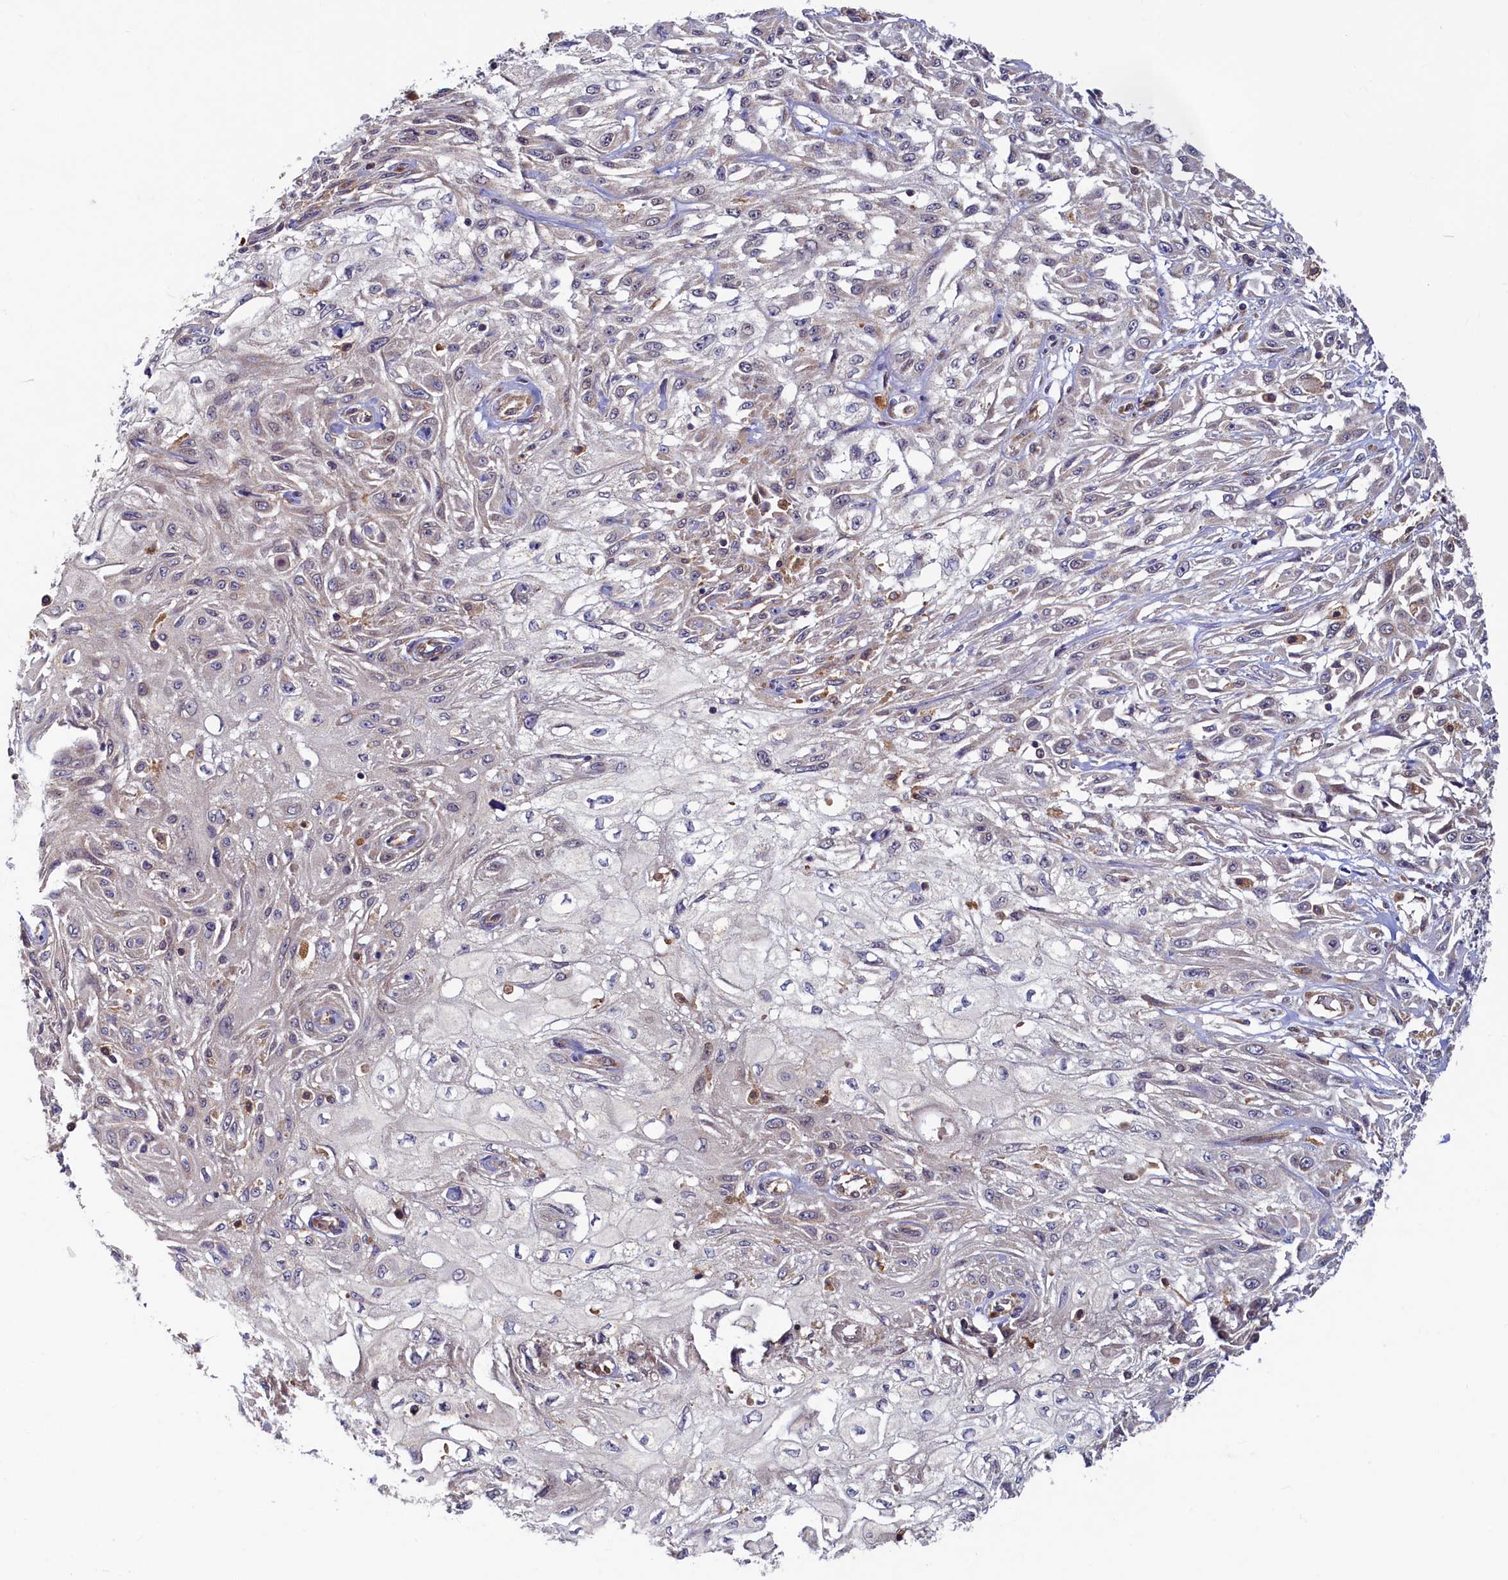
{"staining": {"intensity": "weak", "quantity": "<25%", "location": "cytoplasmic/membranous"}, "tissue": "skin cancer", "cell_type": "Tumor cells", "image_type": "cancer", "snomed": [{"axis": "morphology", "description": "Squamous cell carcinoma, NOS"}, {"axis": "morphology", "description": "Squamous cell carcinoma, metastatic, NOS"}, {"axis": "topography", "description": "Skin"}, {"axis": "topography", "description": "Lymph node"}], "caption": "Protein analysis of skin cancer demonstrates no significant staining in tumor cells.", "gene": "STX12", "patient": {"sex": "male", "age": 75}}